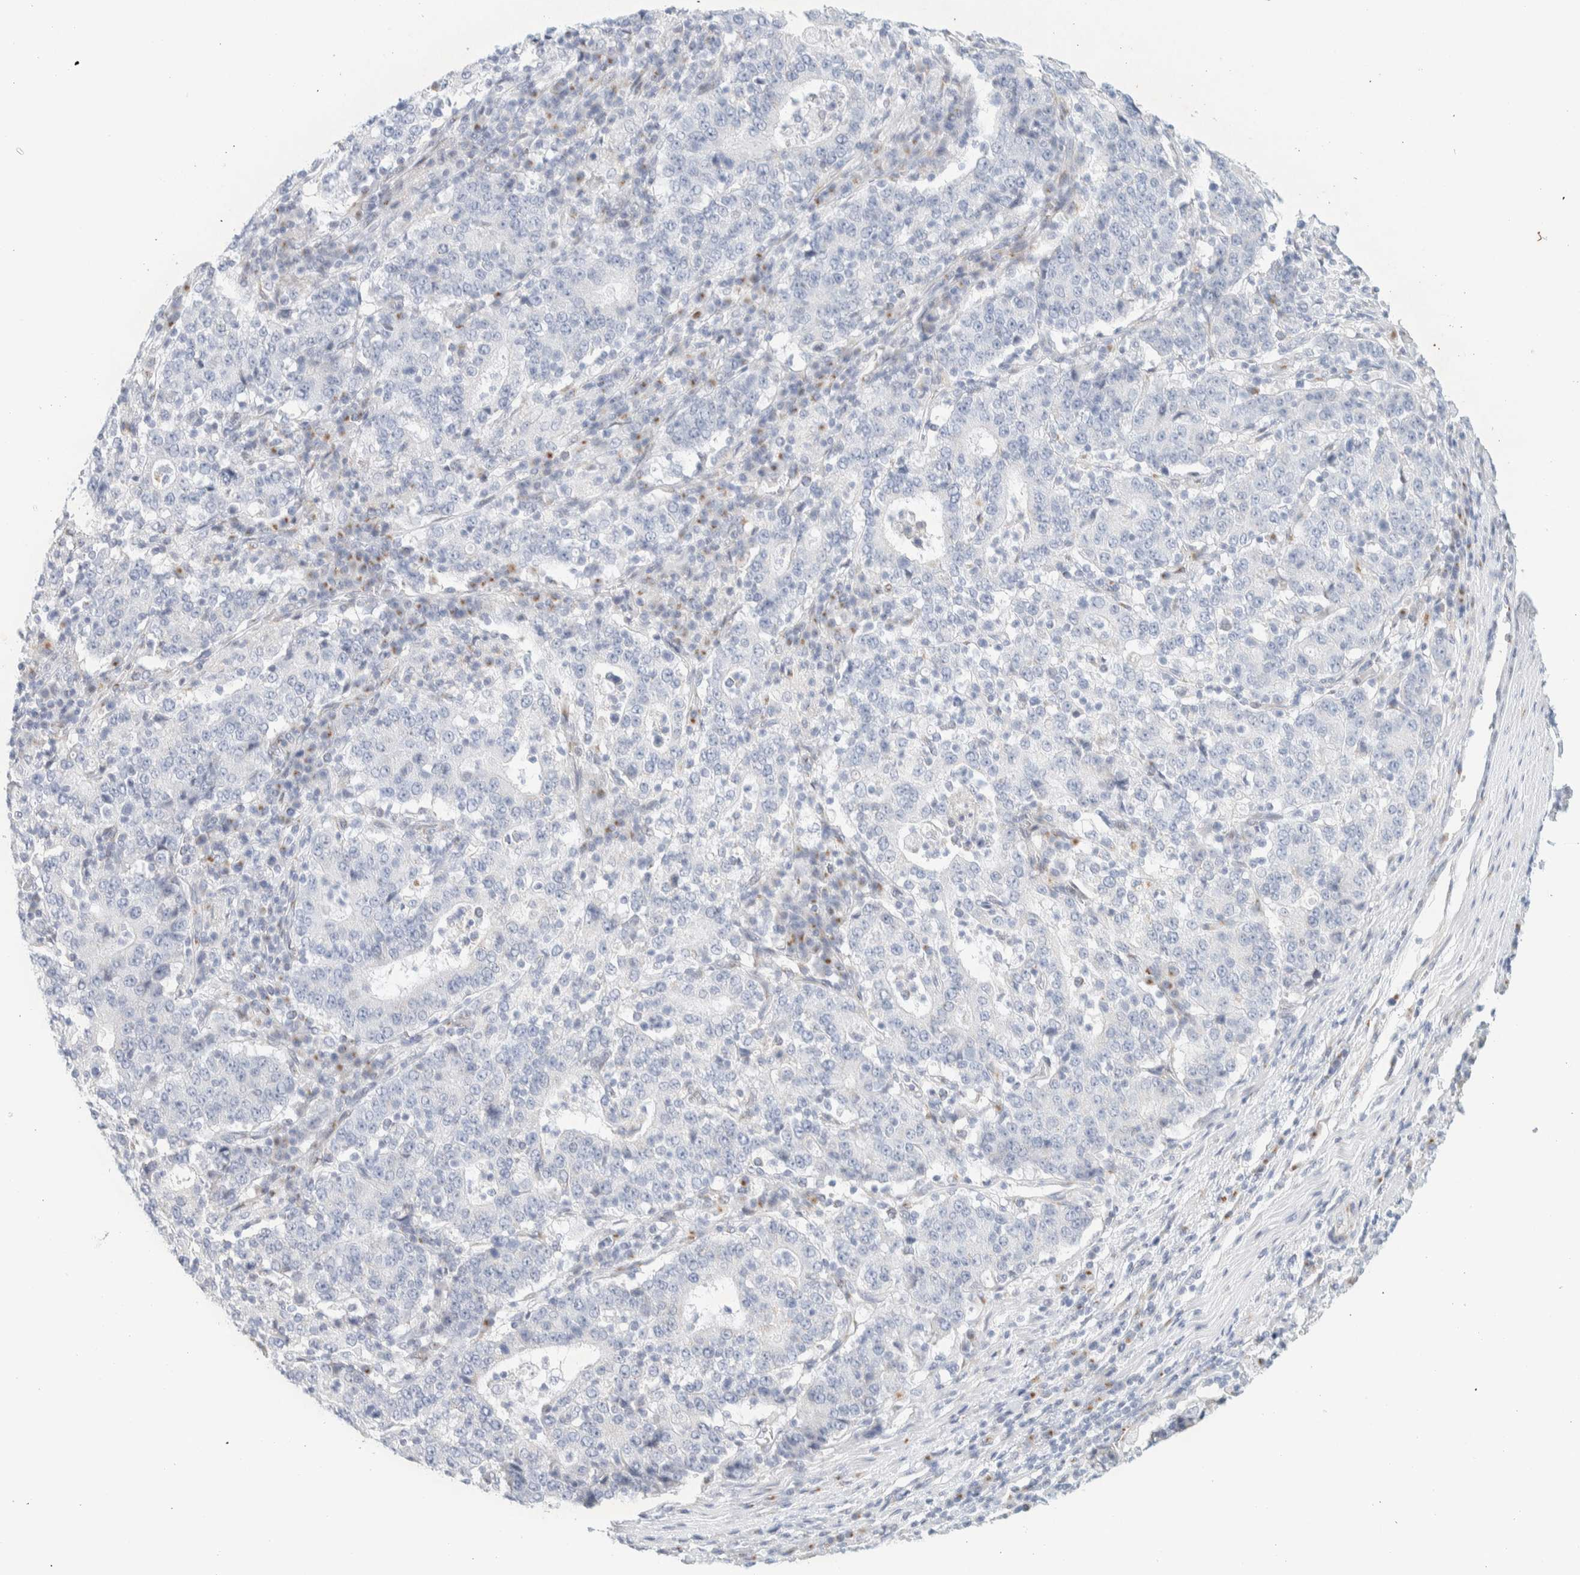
{"staining": {"intensity": "negative", "quantity": "none", "location": "none"}, "tissue": "stomach cancer", "cell_type": "Tumor cells", "image_type": "cancer", "snomed": [{"axis": "morphology", "description": "Adenocarcinoma, NOS"}, {"axis": "topography", "description": "Stomach"}], "caption": "There is no significant expression in tumor cells of stomach cancer (adenocarcinoma). The staining was performed using DAB to visualize the protein expression in brown, while the nuclei were stained in blue with hematoxylin (Magnification: 20x).", "gene": "SPNS3", "patient": {"sex": "male", "age": 59}}